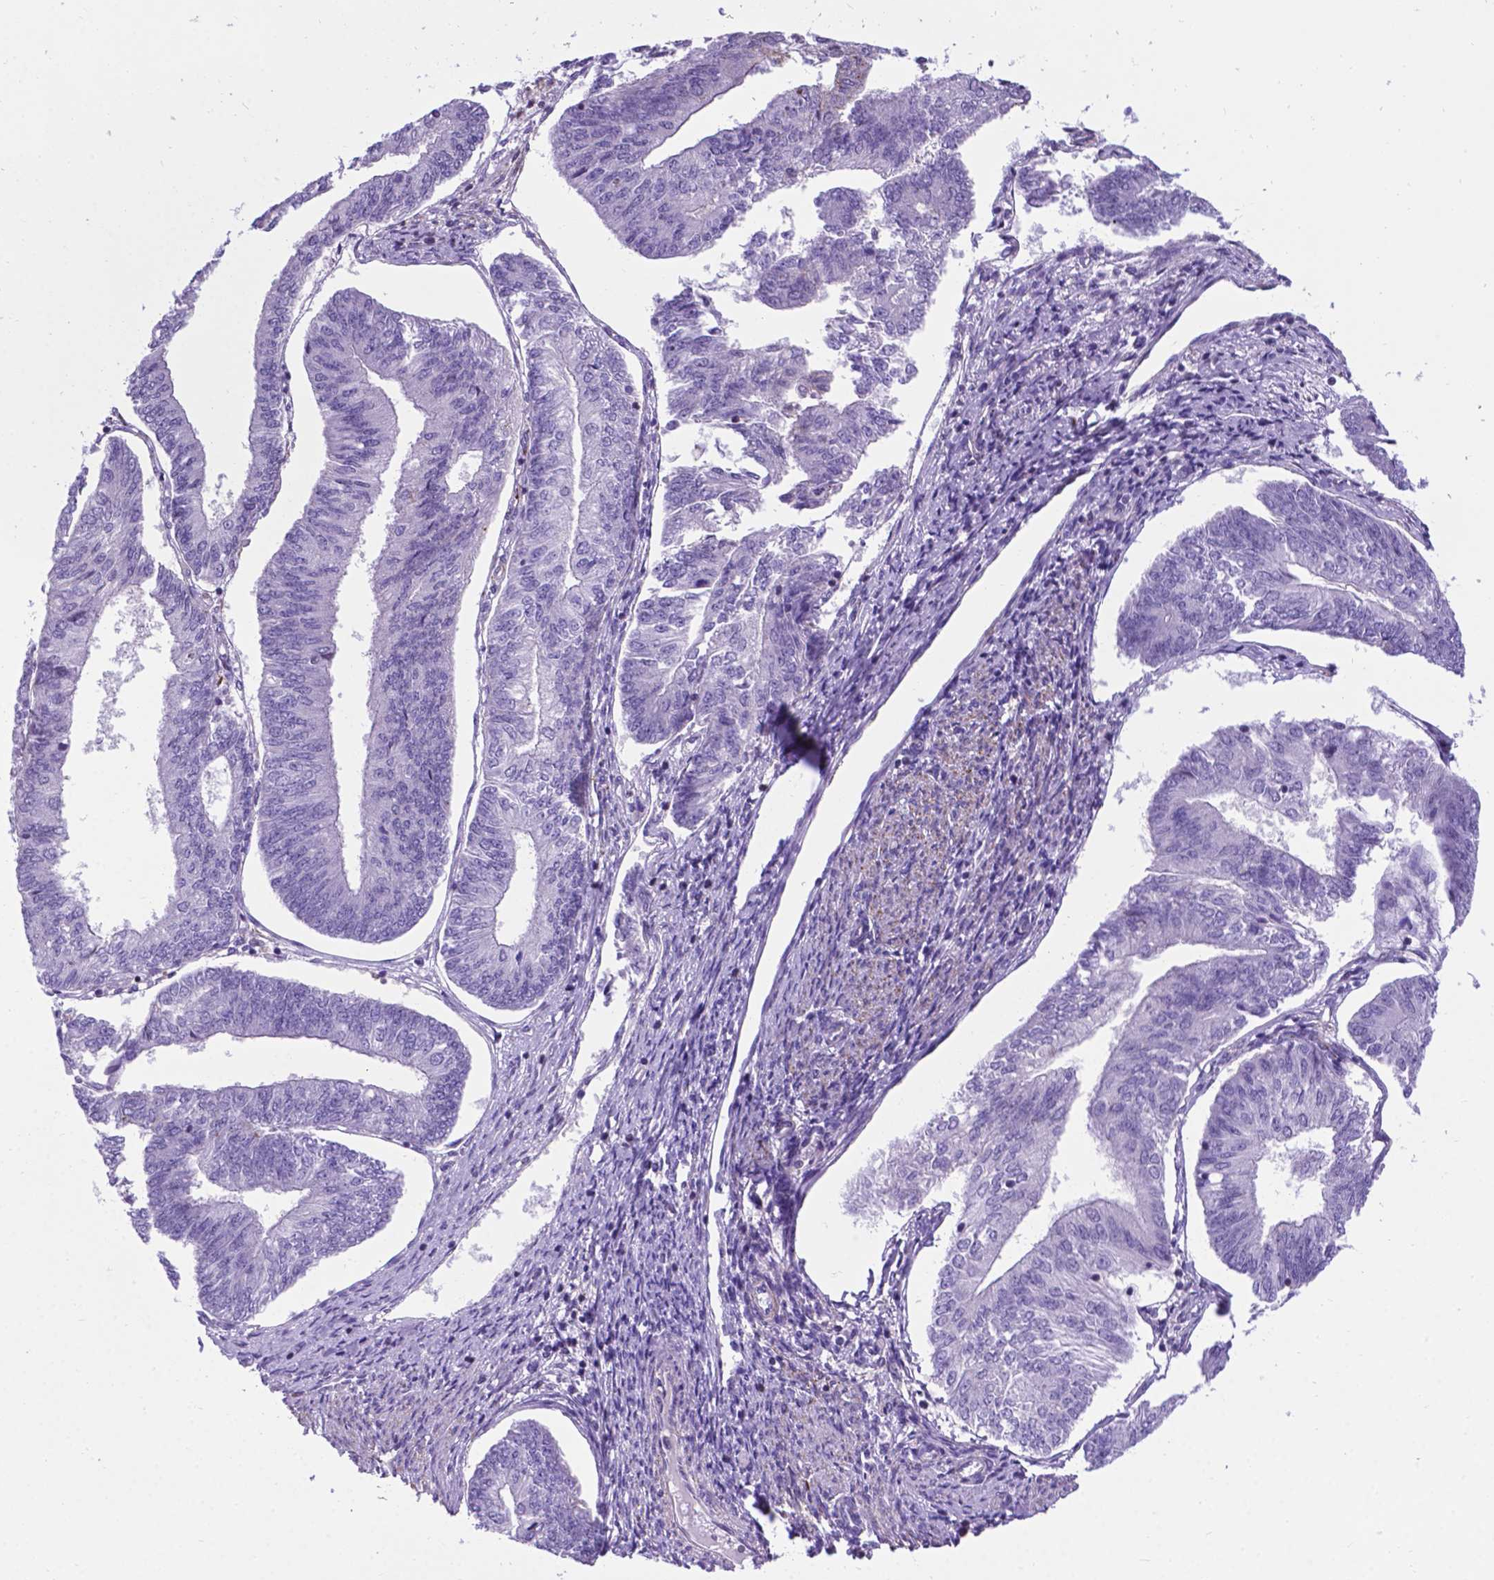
{"staining": {"intensity": "negative", "quantity": "none", "location": "none"}, "tissue": "endometrial cancer", "cell_type": "Tumor cells", "image_type": "cancer", "snomed": [{"axis": "morphology", "description": "Adenocarcinoma, NOS"}, {"axis": "topography", "description": "Endometrium"}], "caption": "Protein analysis of endometrial cancer (adenocarcinoma) demonstrates no significant staining in tumor cells.", "gene": "POU3F3", "patient": {"sex": "female", "age": 58}}